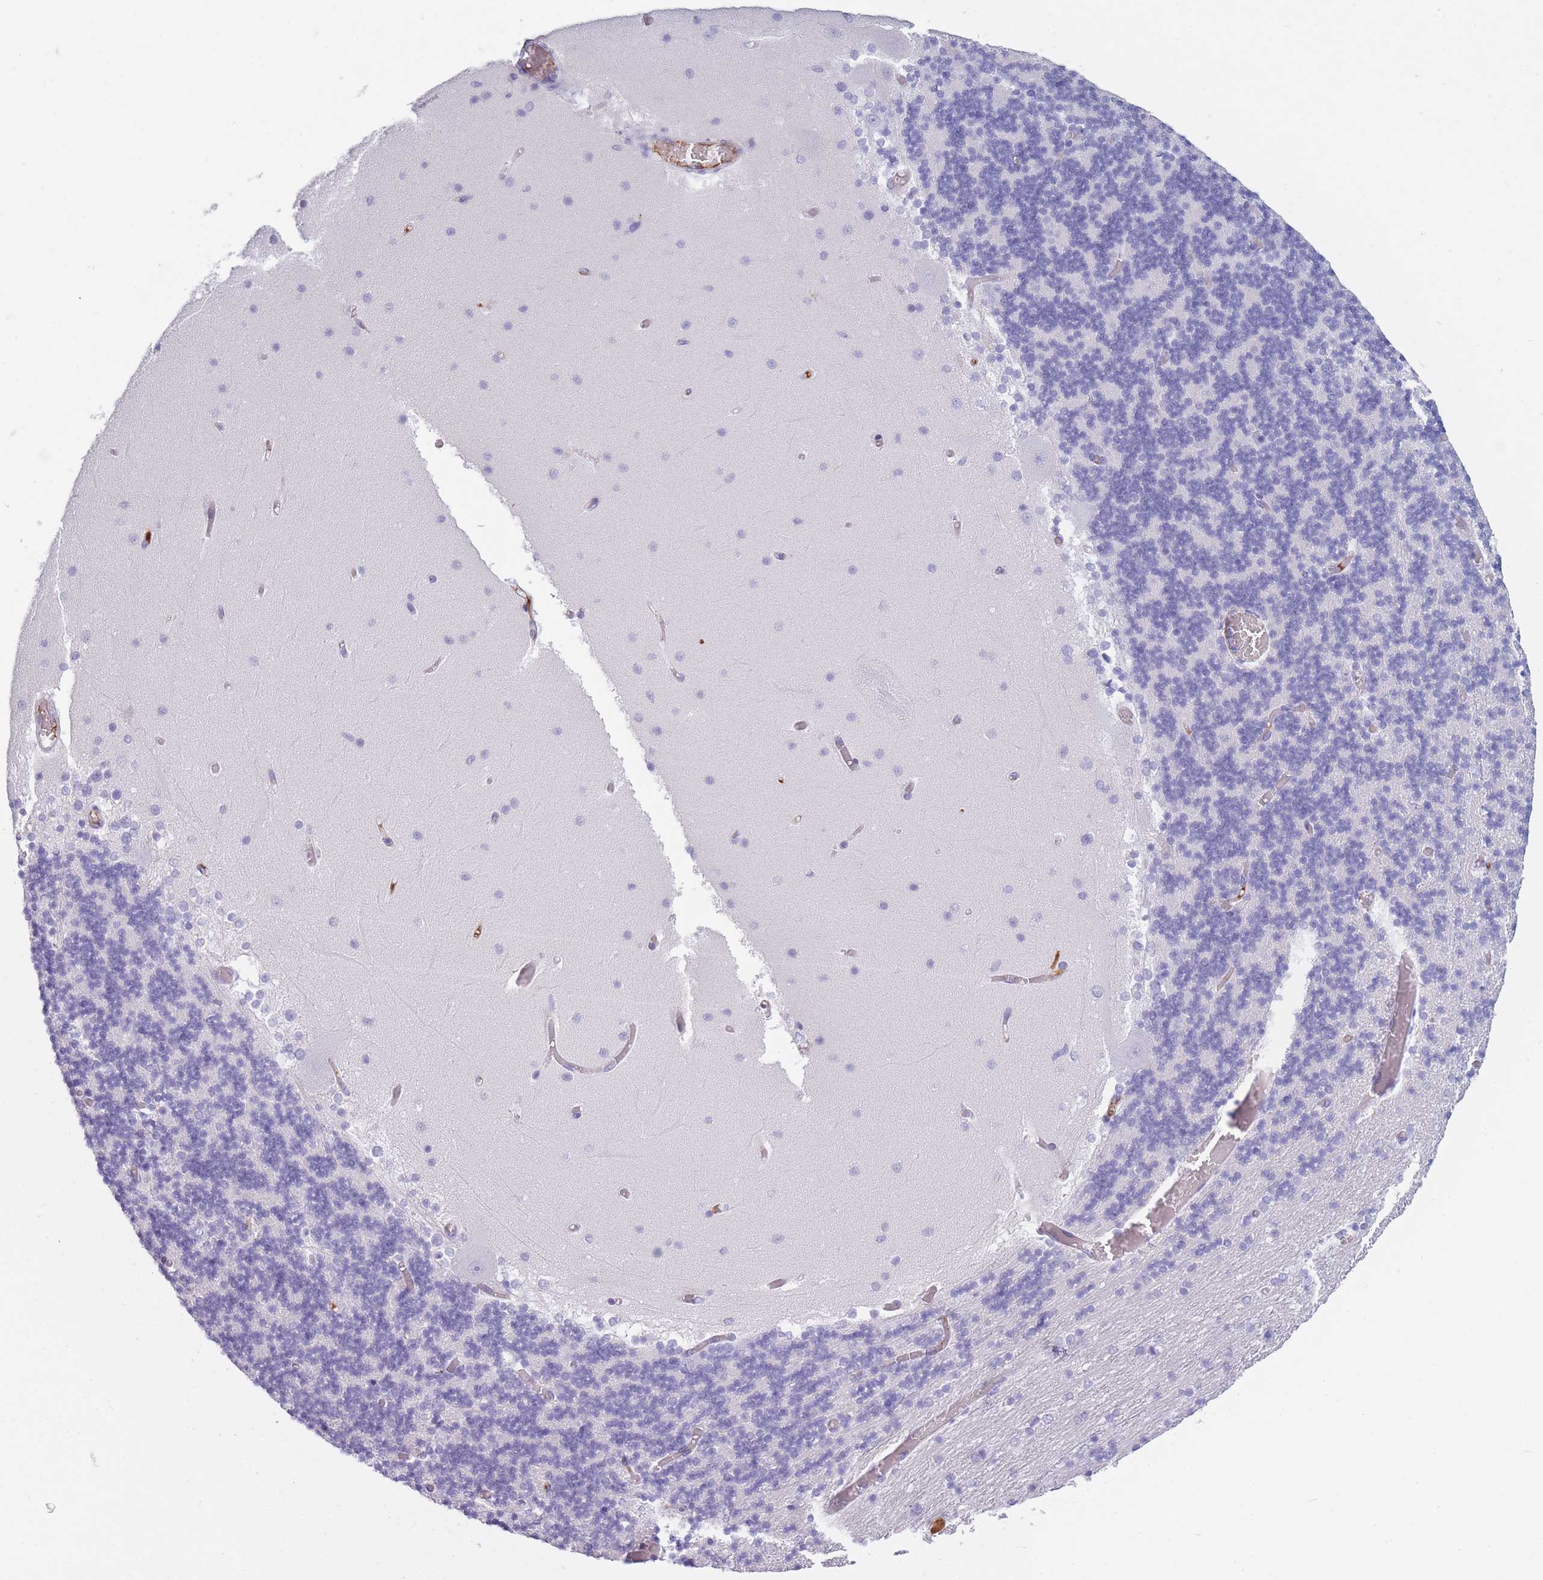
{"staining": {"intensity": "negative", "quantity": "none", "location": "none"}, "tissue": "cerebellum", "cell_type": "Cells in granular layer", "image_type": "normal", "snomed": [{"axis": "morphology", "description": "Normal tissue, NOS"}, {"axis": "topography", "description": "Cerebellum"}], "caption": "An immunohistochemistry (IHC) histopathology image of benign cerebellum is shown. There is no staining in cells in granular layer of cerebellum.", "gene": "TNFSF11", "patient": {"sex": "female", "age": 28}}